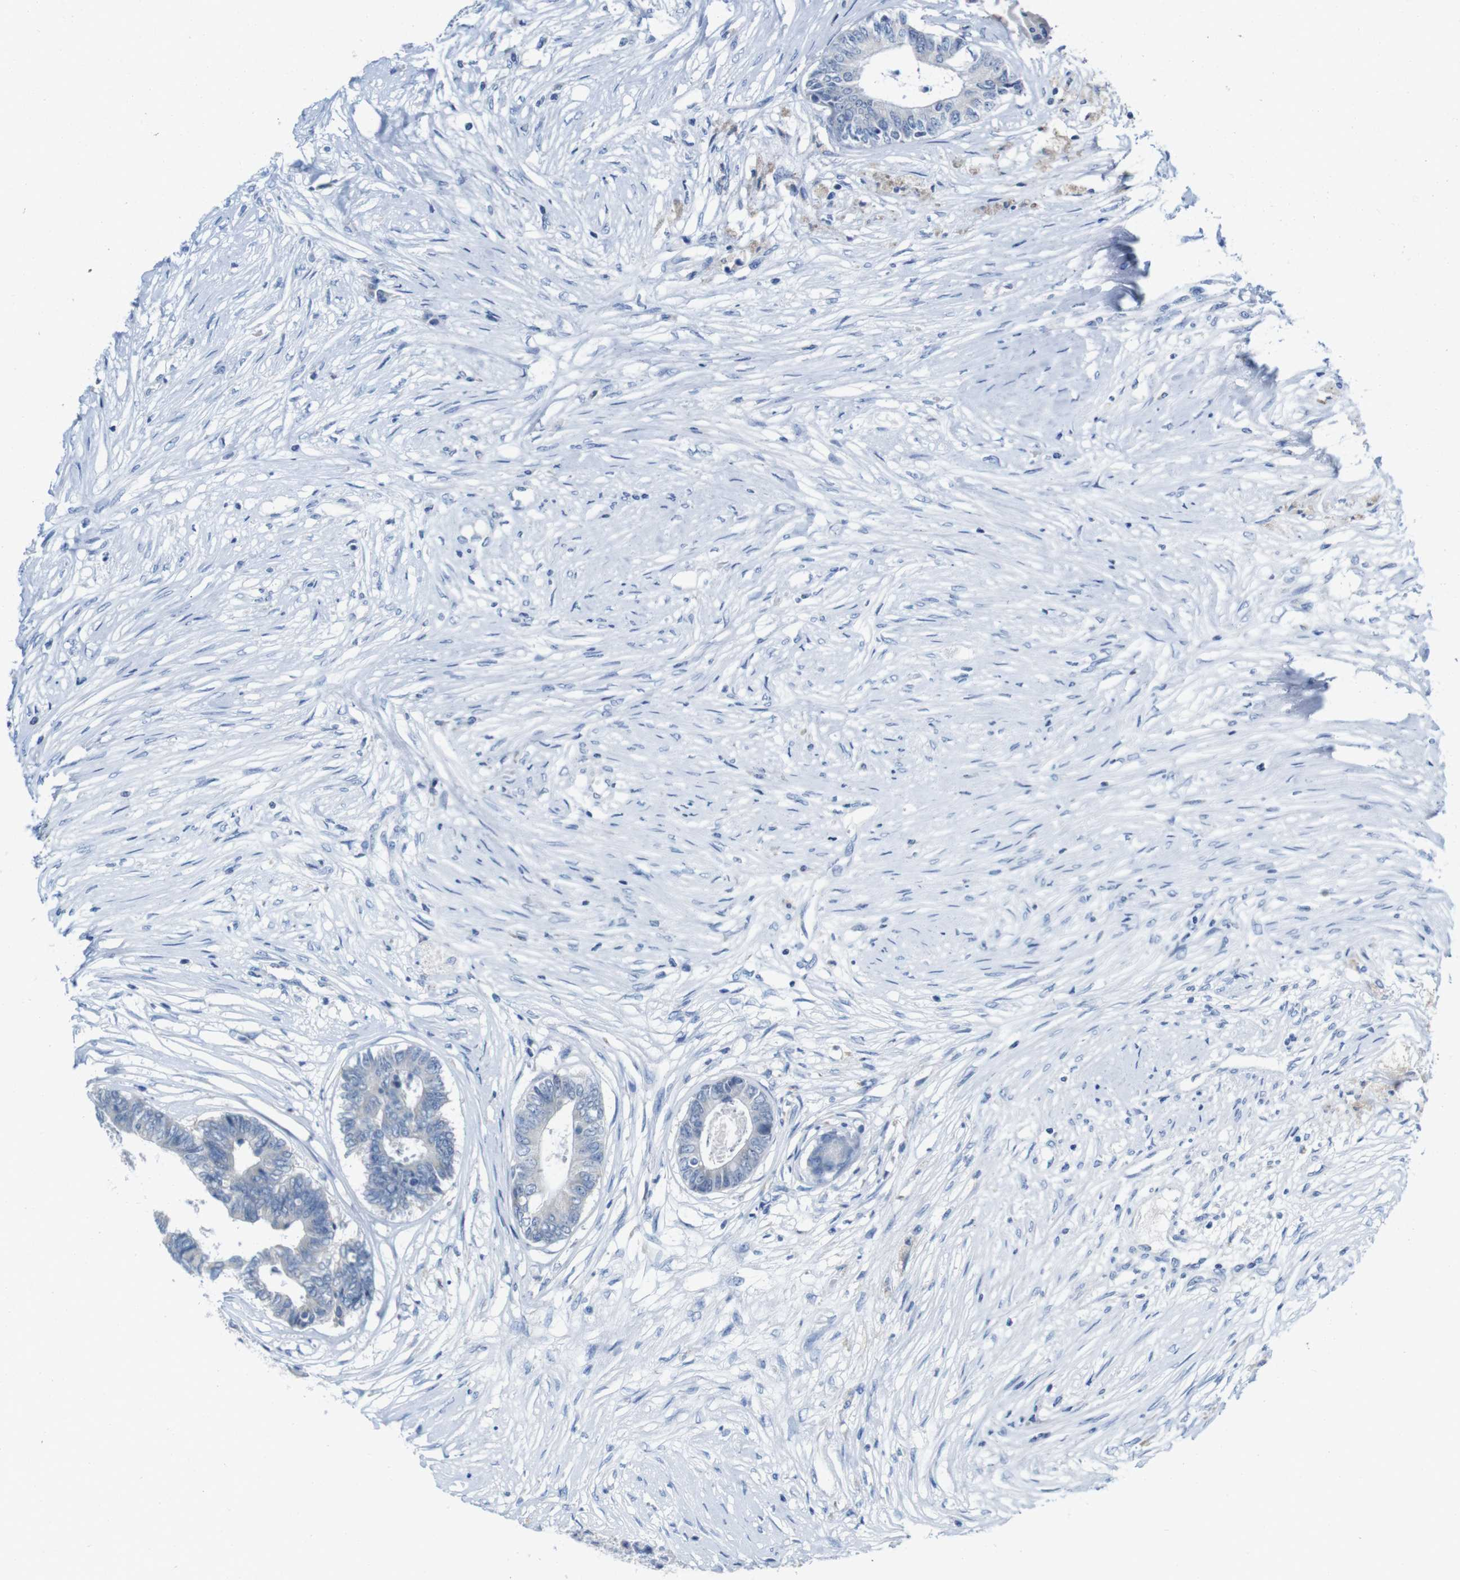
{"staining": {"intensity": "negative", "quantity": "none", "location": "none"}, "tissue": "colorectal cancer", "cell_type": "Tumor cells", "image_type": "cancer", "snomed": [{"axis": "morphology", "description": "Adenocarcinoma, NOS"}, {"axis": "topography", "description": "Rectum"}], "caption": "High magnification brightfield microscopy of adenocarcinoma (colorectal) stained with DAB (3,3'-diaminobenzidine) (brown) and counterstained with hematoxylin (blue): tumor cells show no significant staining.", "gene": "IGSF8", "patient": {"sex": "male", "age": 63}}